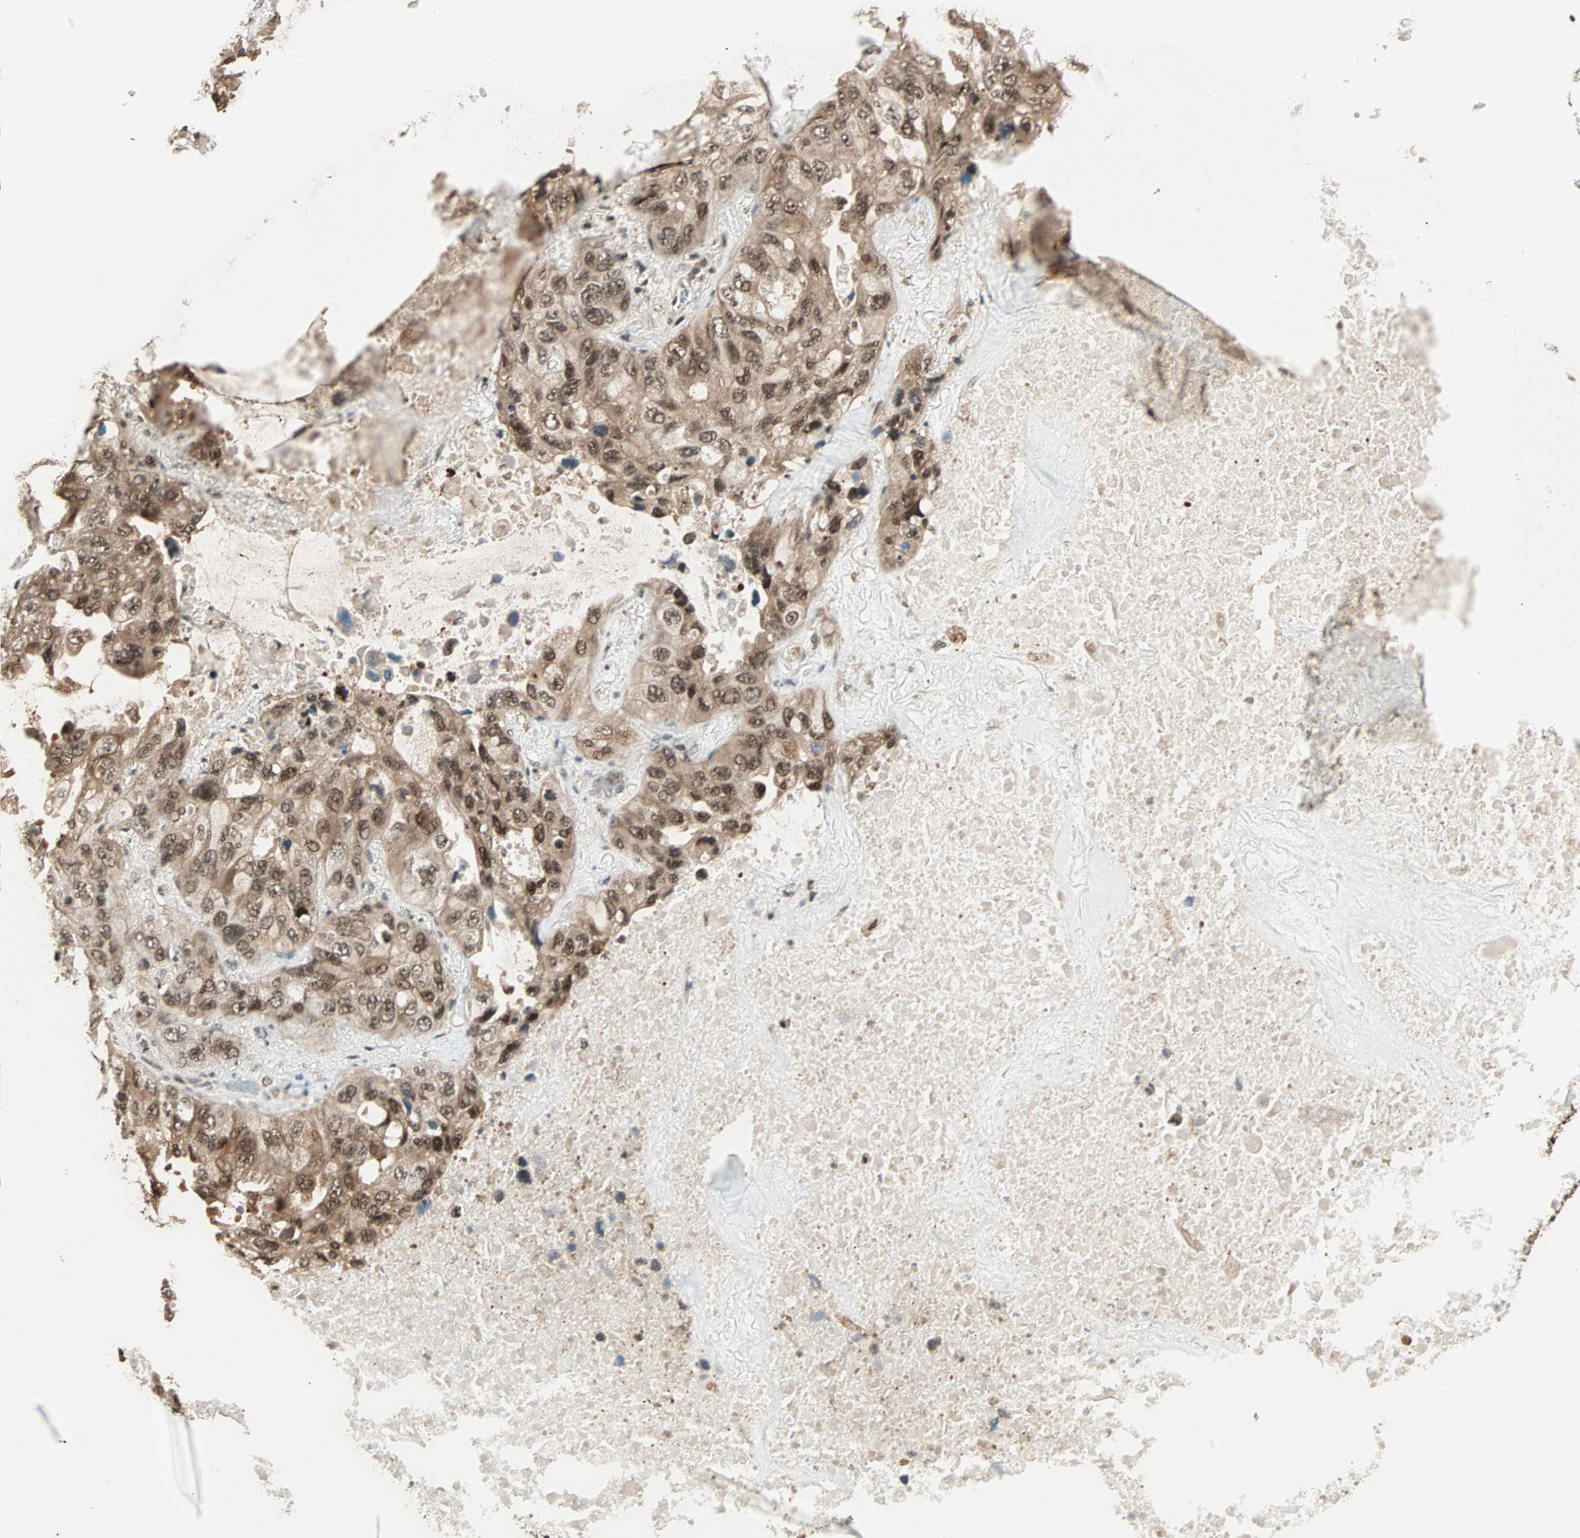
{"staining": {"intensity": "moderate", "quantity": ">75%", "location": "cytoplasmic/membranous,nuclear"}, "tissue": "lung cancer", "cell_type": "Tumor cells", "image_type": "cancer", "snomed": [{"axis": "morphology", "description": "Squamous cell carcinoma, NOS"}, {"axis": "topography", "description": "Lung"}], "caption": "Lung squamous cell carcinoma stained for a protein exhibits moderate cytoplasmic/membranous and nuclear positivity in tumor cells.", "gene": "ZNF44", "patient": {"sex": "female", "age": 73}}